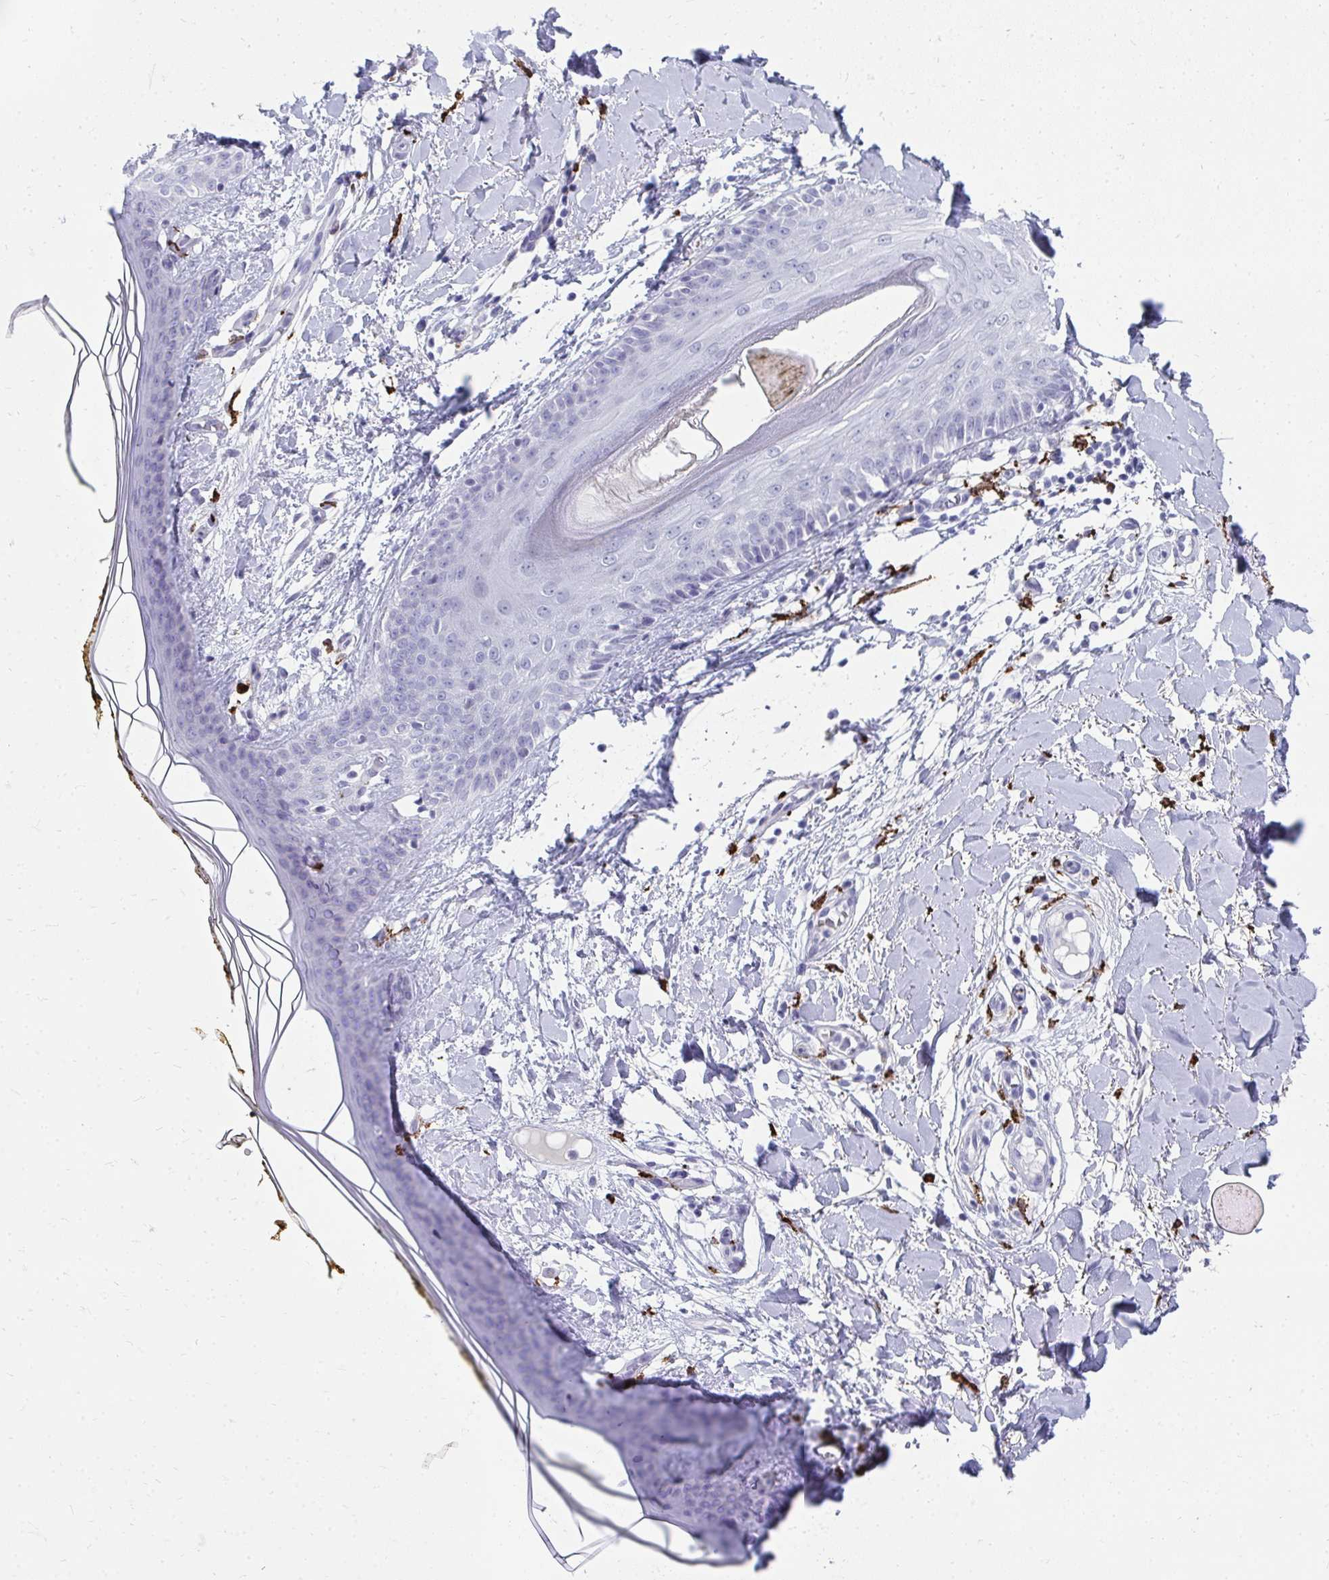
{"staining": {"intensity": "negative", "quantity": "none", "location": "none"}, "tissue": "skin", "cell_type": "Fibroblasts", "image_type": "normal", "snomed": [{"axis": "morphology", "description": "Normal tissue, NOS"}, {"axis": "topography", "description": "Skin"}], "caption": "The micrograph displays no staining of fibroblasts in normal skin.", "gene": "CD163", "patient": {"sex": "female", "age": 34}}